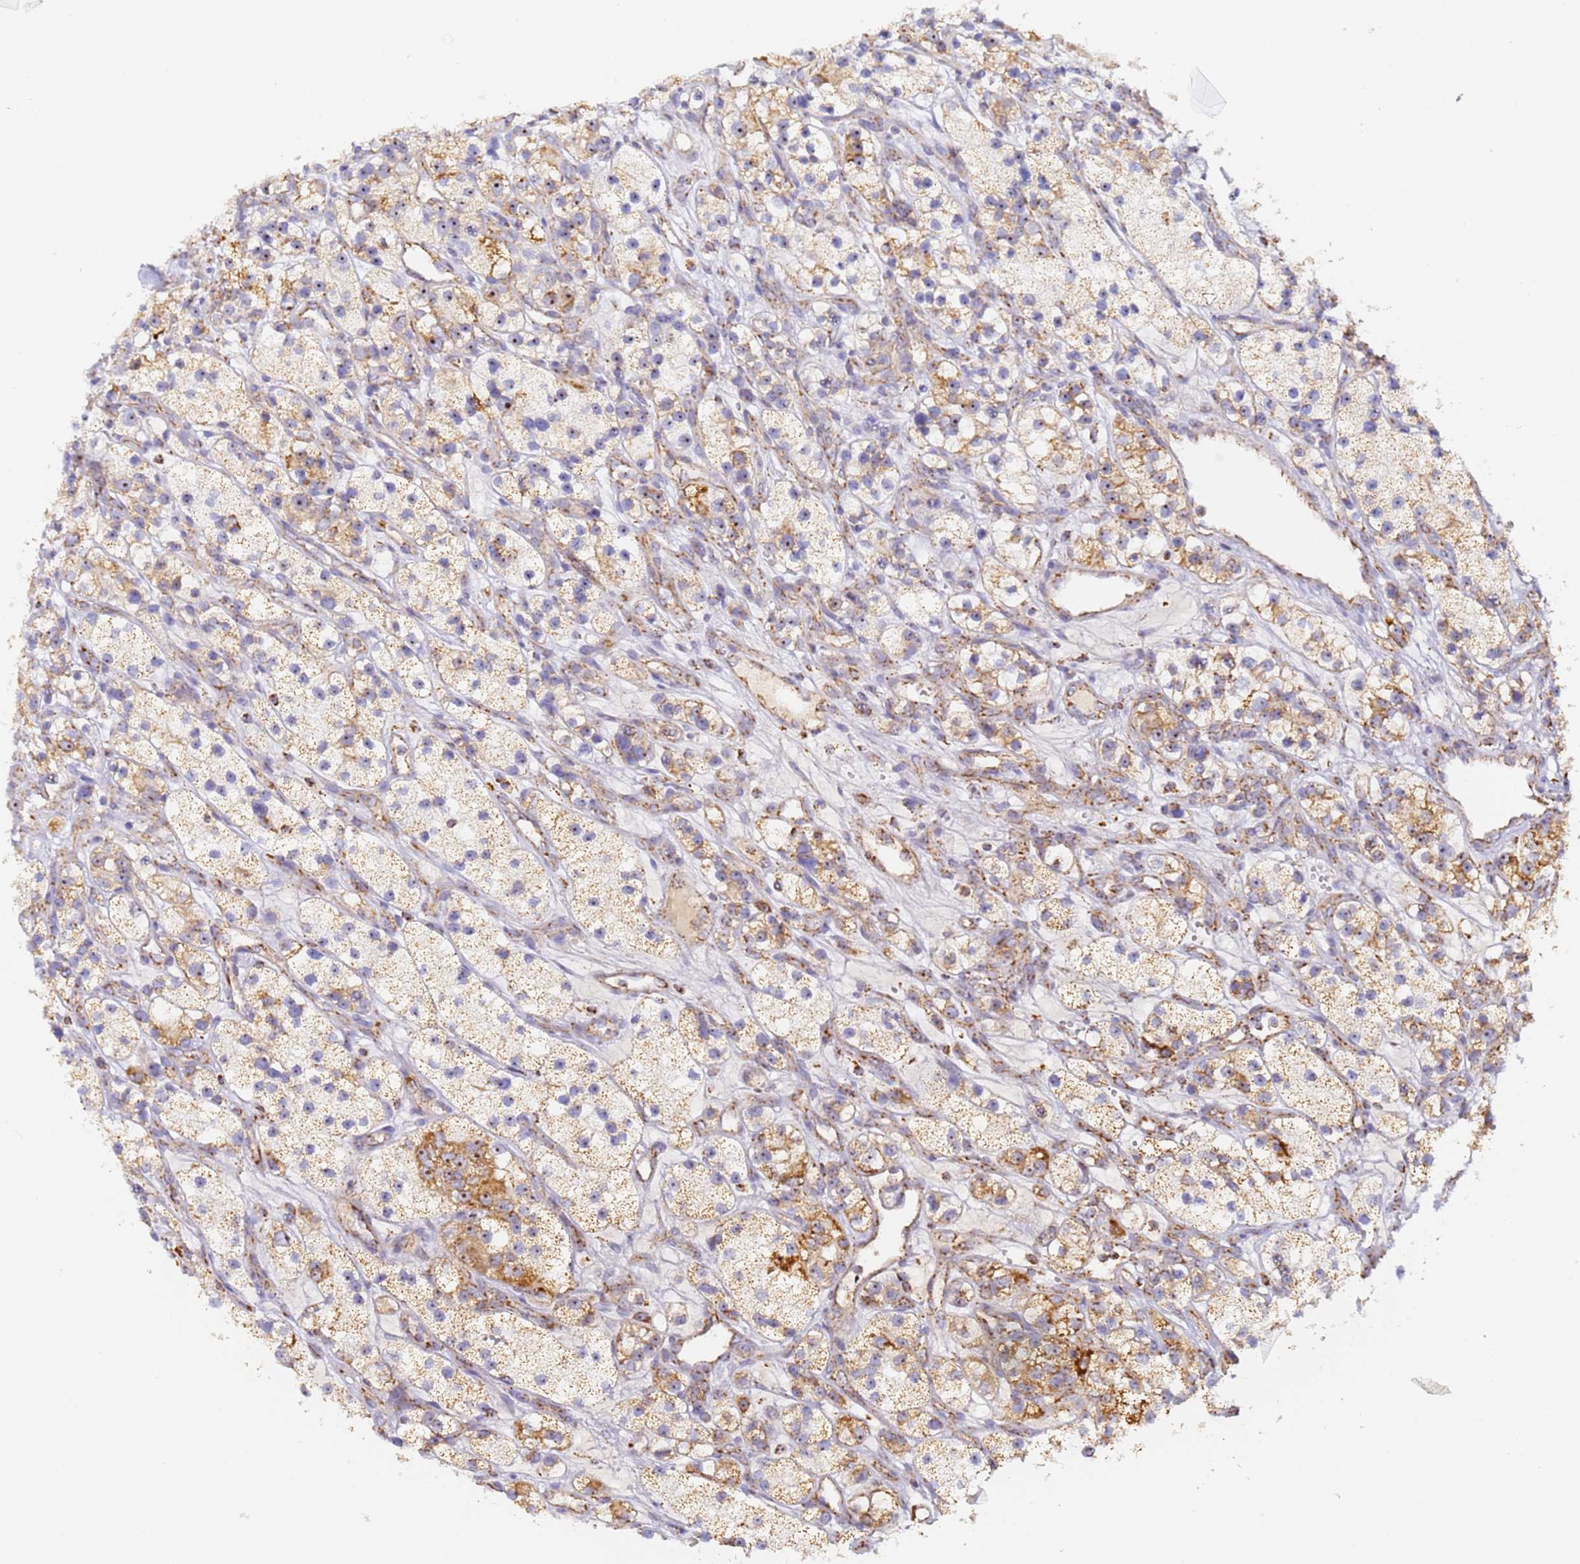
{"staining": {"intensity": "moderate", "quantity": ">75%", "location": "cytoplasmic/membranous,nuclear"}, "tissue": "renal cancer", "cell_type": "Tumor cells", "image_type": "cancer", "snomed": [{"axis": "morphology", "description": "Adenocarcinoma, NOS"}, {"axis": "topography", "description": "Kidney"}], "caption": "Renal cancer stained with immunohistochemistry (IHC) shows moderate cytoplasmic/membranous and nuclear staining in approximately >75% of tumor cells.", "gene": "FRG2C", "patient": {"sex": "female", "age": 57}}